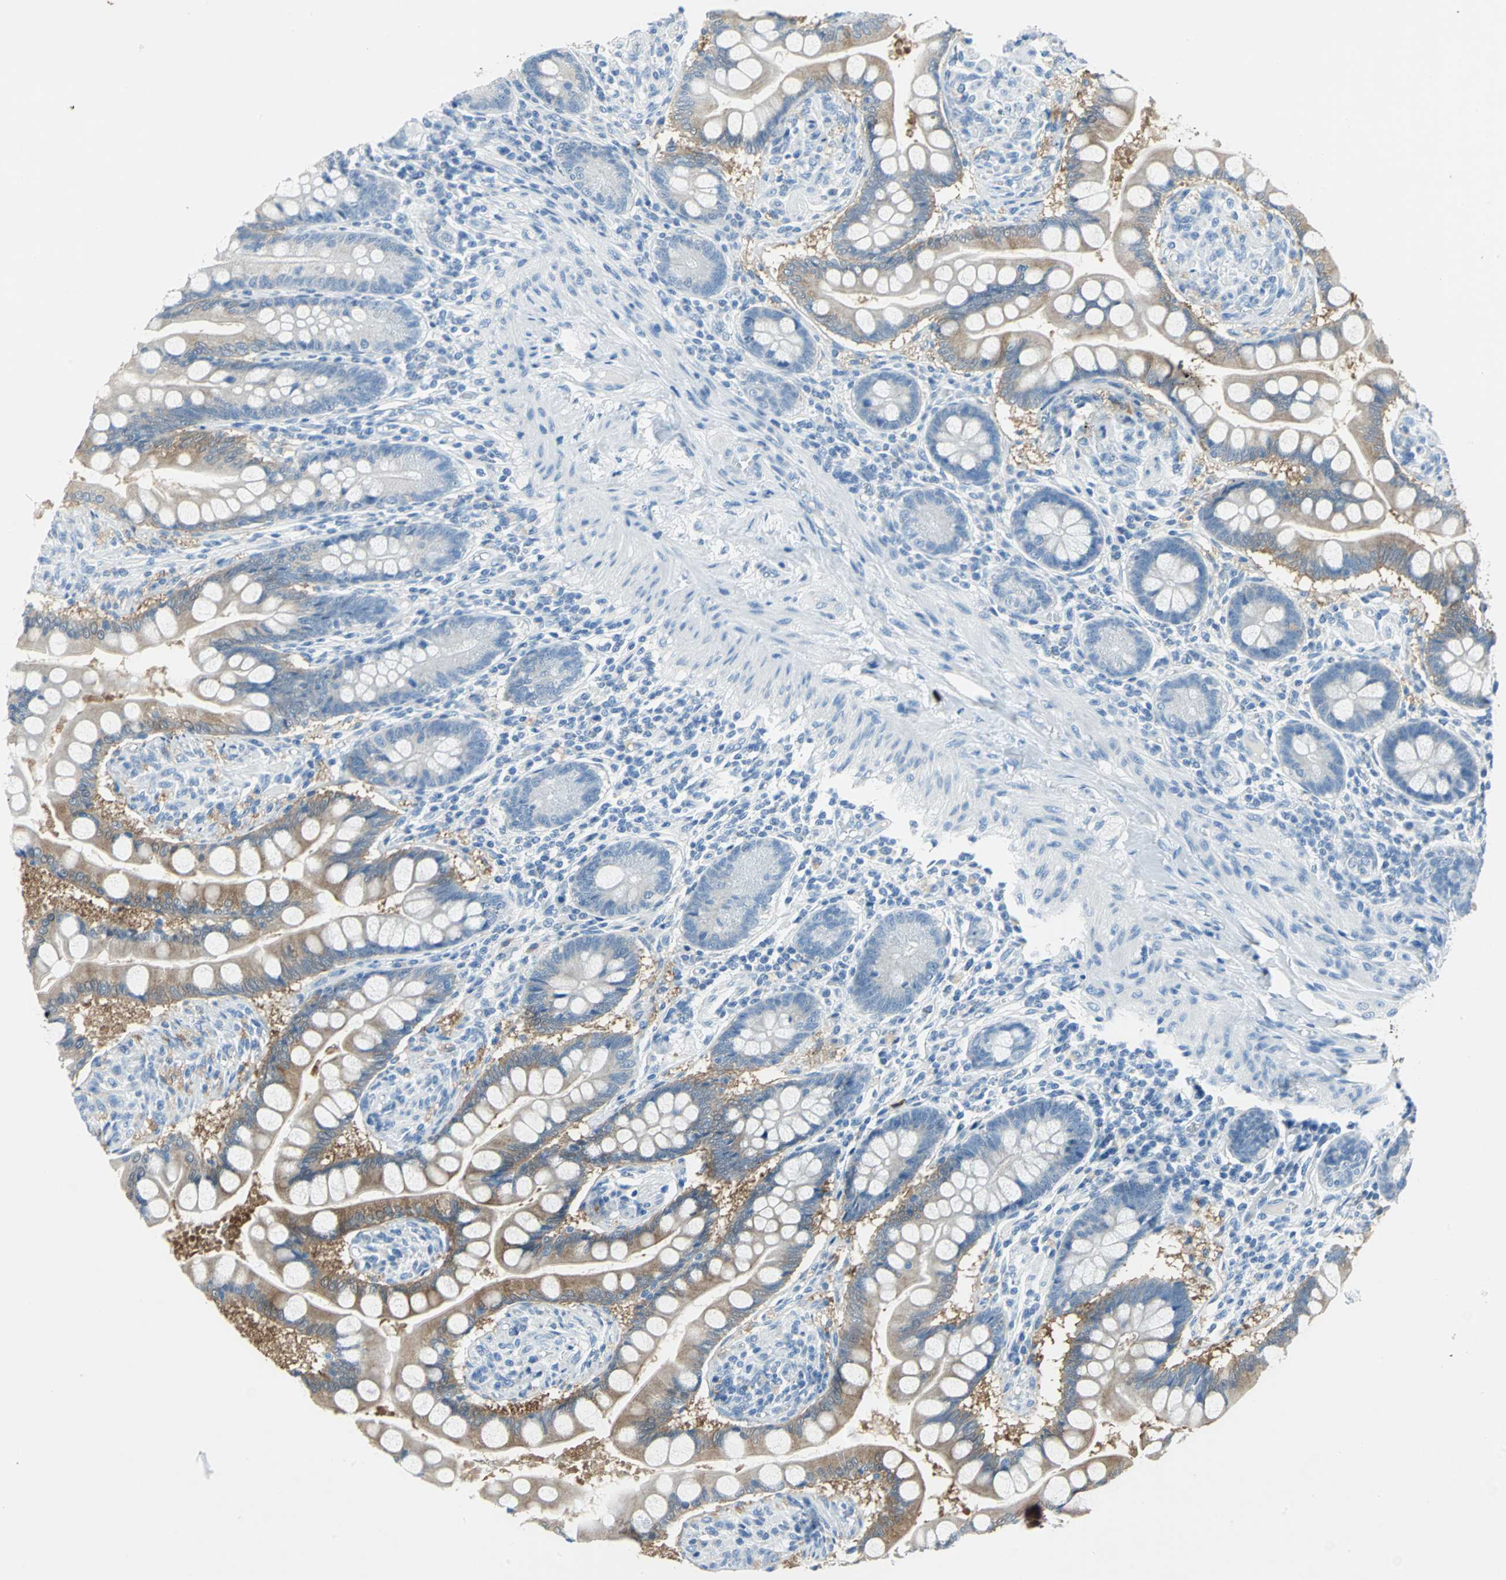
{"staining": {"intensity": "moderate", "quantity": "25%-75%", "location": "cytoplasmic/membranous"}, "tissue": "small intestine", "cell_type": "Glandular cells", "image_type": "normal", "snomed": [{"axis": "morphology", "description": "Normal tissue, NOS"}, {"axis": "topography", "description": "Small intestine"}], "caption": "Immunohistochemical staining of benign small intestine demonstrates 25%-75% levels of moderate cytoplasmic/membranous protein staining in about 25%-75% of glandular cells. Immunohistochemistry (ihc) stains the protein of interest in brown and the nuclei are stained blue.", "gene": "PKLR", "patient": {"sex": "male", "age": 41}}